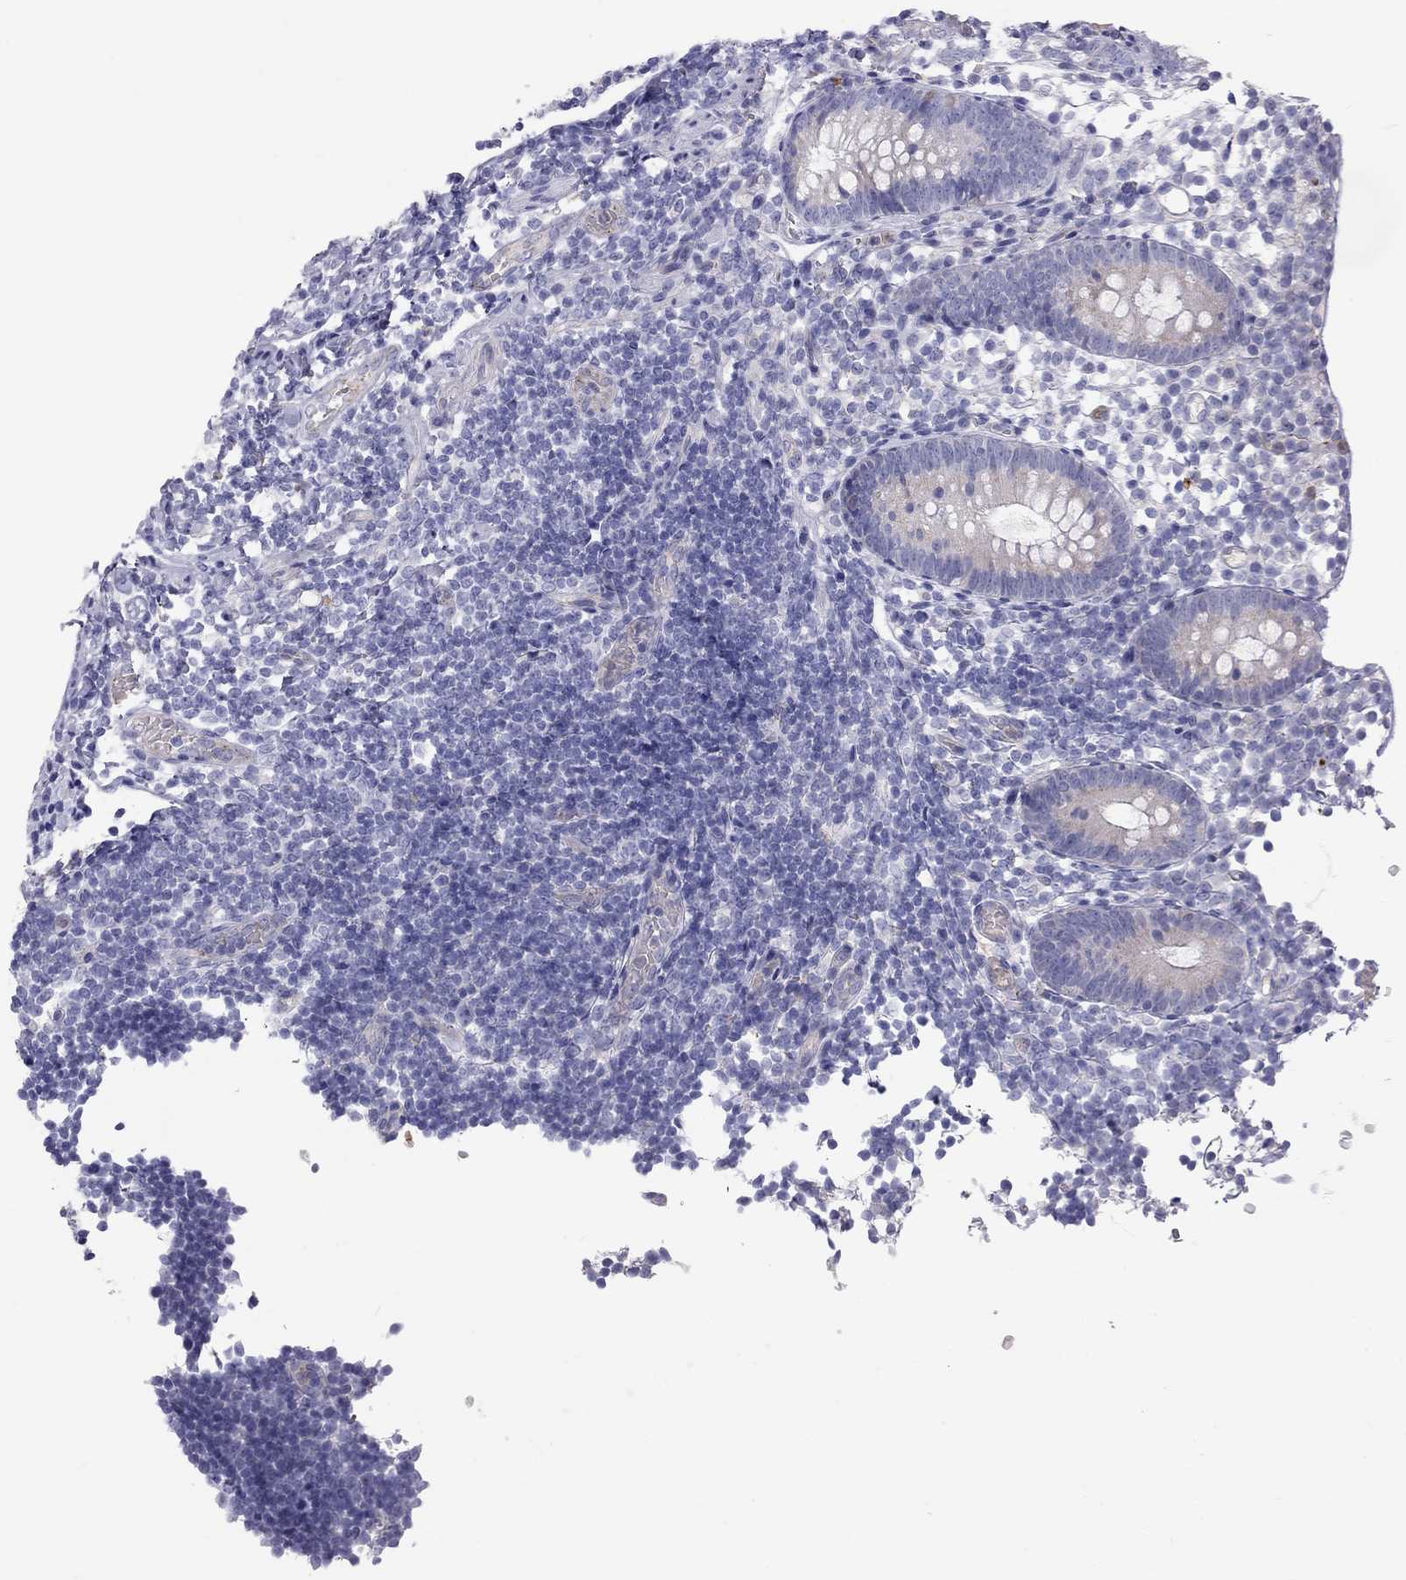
{"staining": {"intensity": "negative", "quantity": "none", "location": "none"}, "tissue": "appendix", "cell_type": "Glandular cells", "image_type": "normal", "snomed": [{"axis": "morphology", "description": "Normal tissue, NOS"}, {"axis": "topography", "description": "Appendix"}], "caption": "Immunohistochemical staining of unremarkable appendix displays no significant staining in glandular cells.", "gene": "TDRD6", "patient": {"sex": "female", "age": 40}}